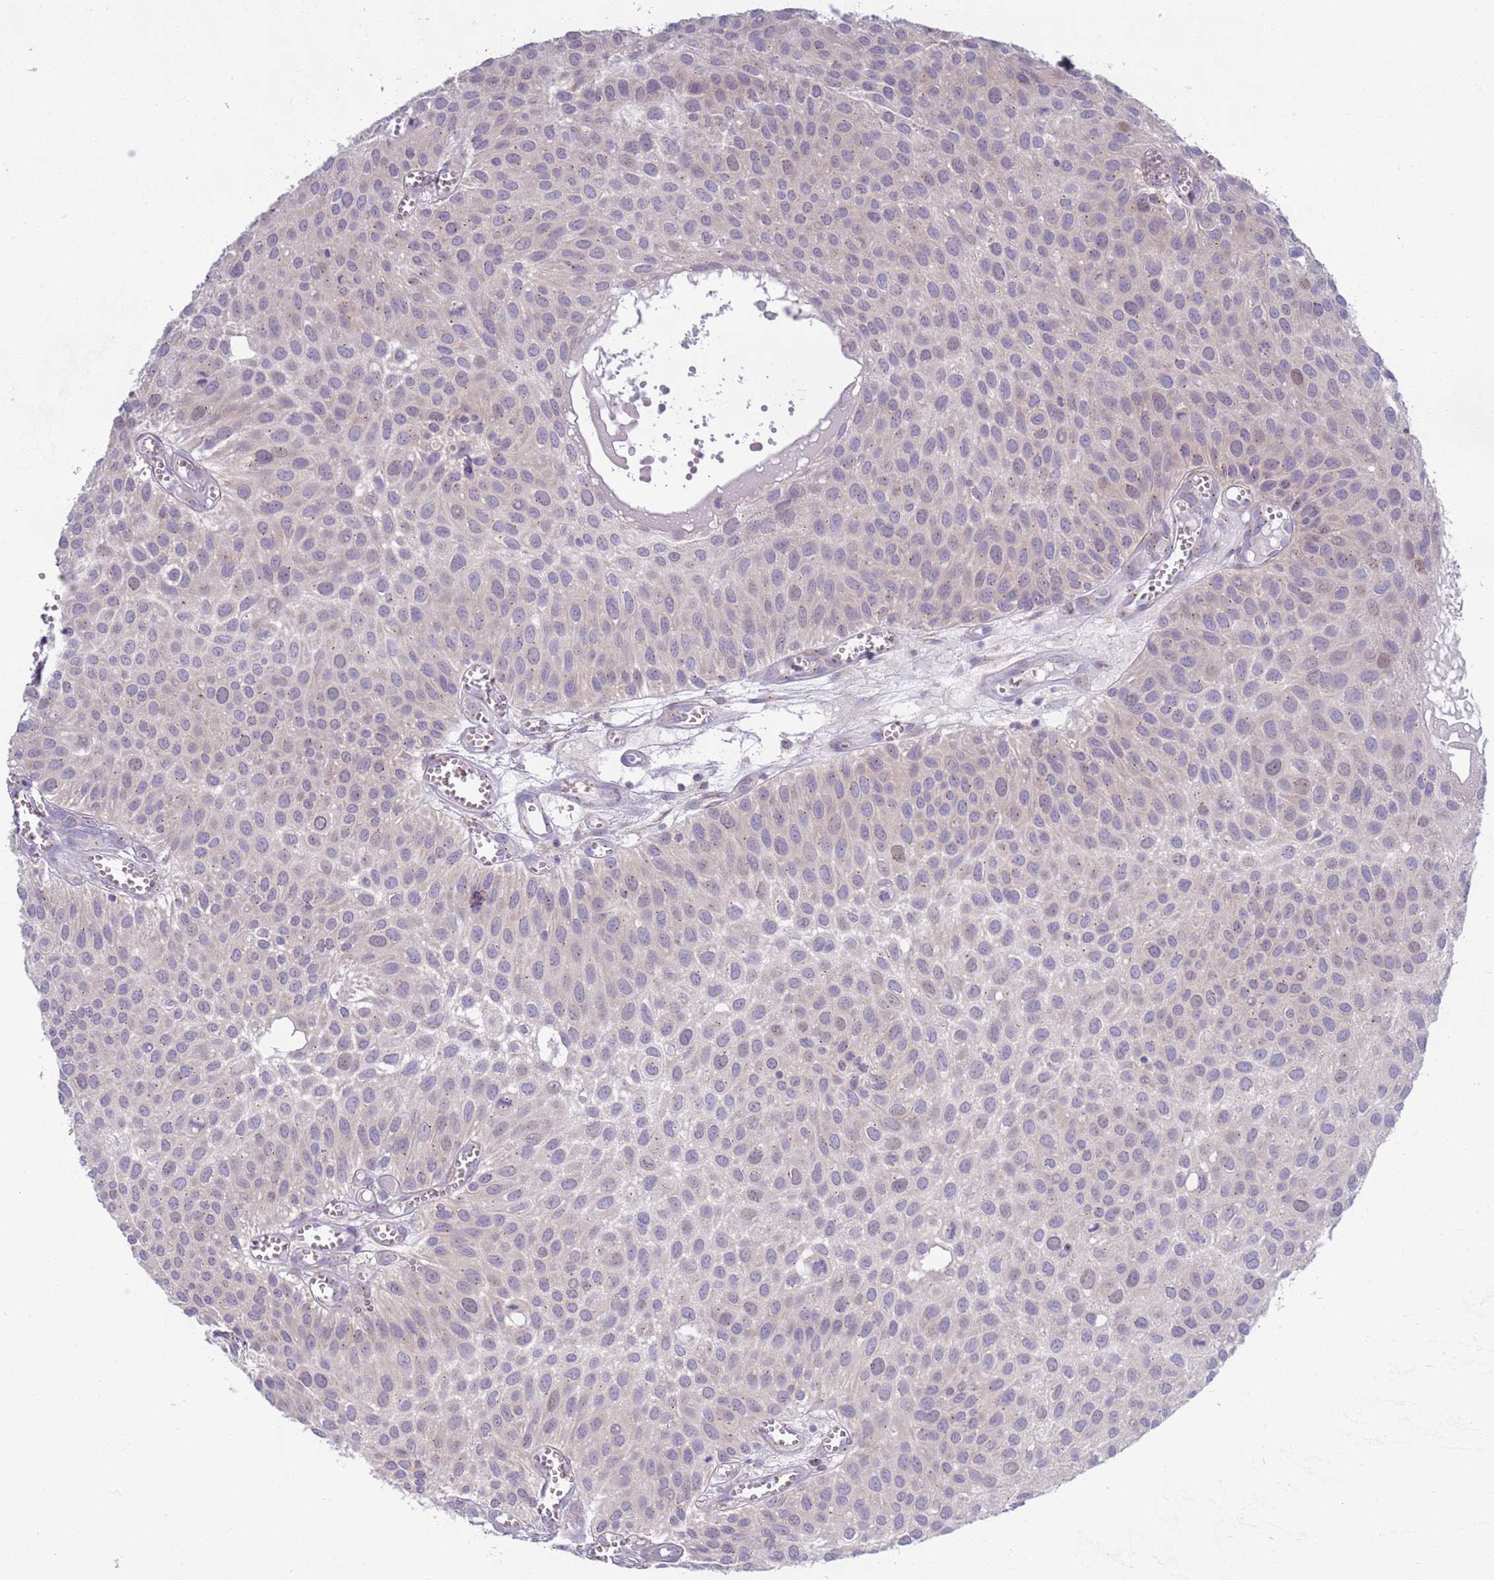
{"staining": {"intensity": "negative", "quantity": "none", "location": "none"}, "tissue": "urothelial cancer", "cell_type": "Tumor cells", "image_type": "cancer", "snomed": [{"axis": "morphology", "description": "Urothelial carcinoma, Low grade"}, {"axis": "topography", "description": "Urinary bladder"}], "caption": "Immunohistochemistry micrograph of neoplastic tissue: urothelial cancer stained with DAB (3,3'-diaminobenzidine) displays no significant protein expression in tumor cells.", "gene": "LTB", "patient": {"sex": "male", "age": 88}}